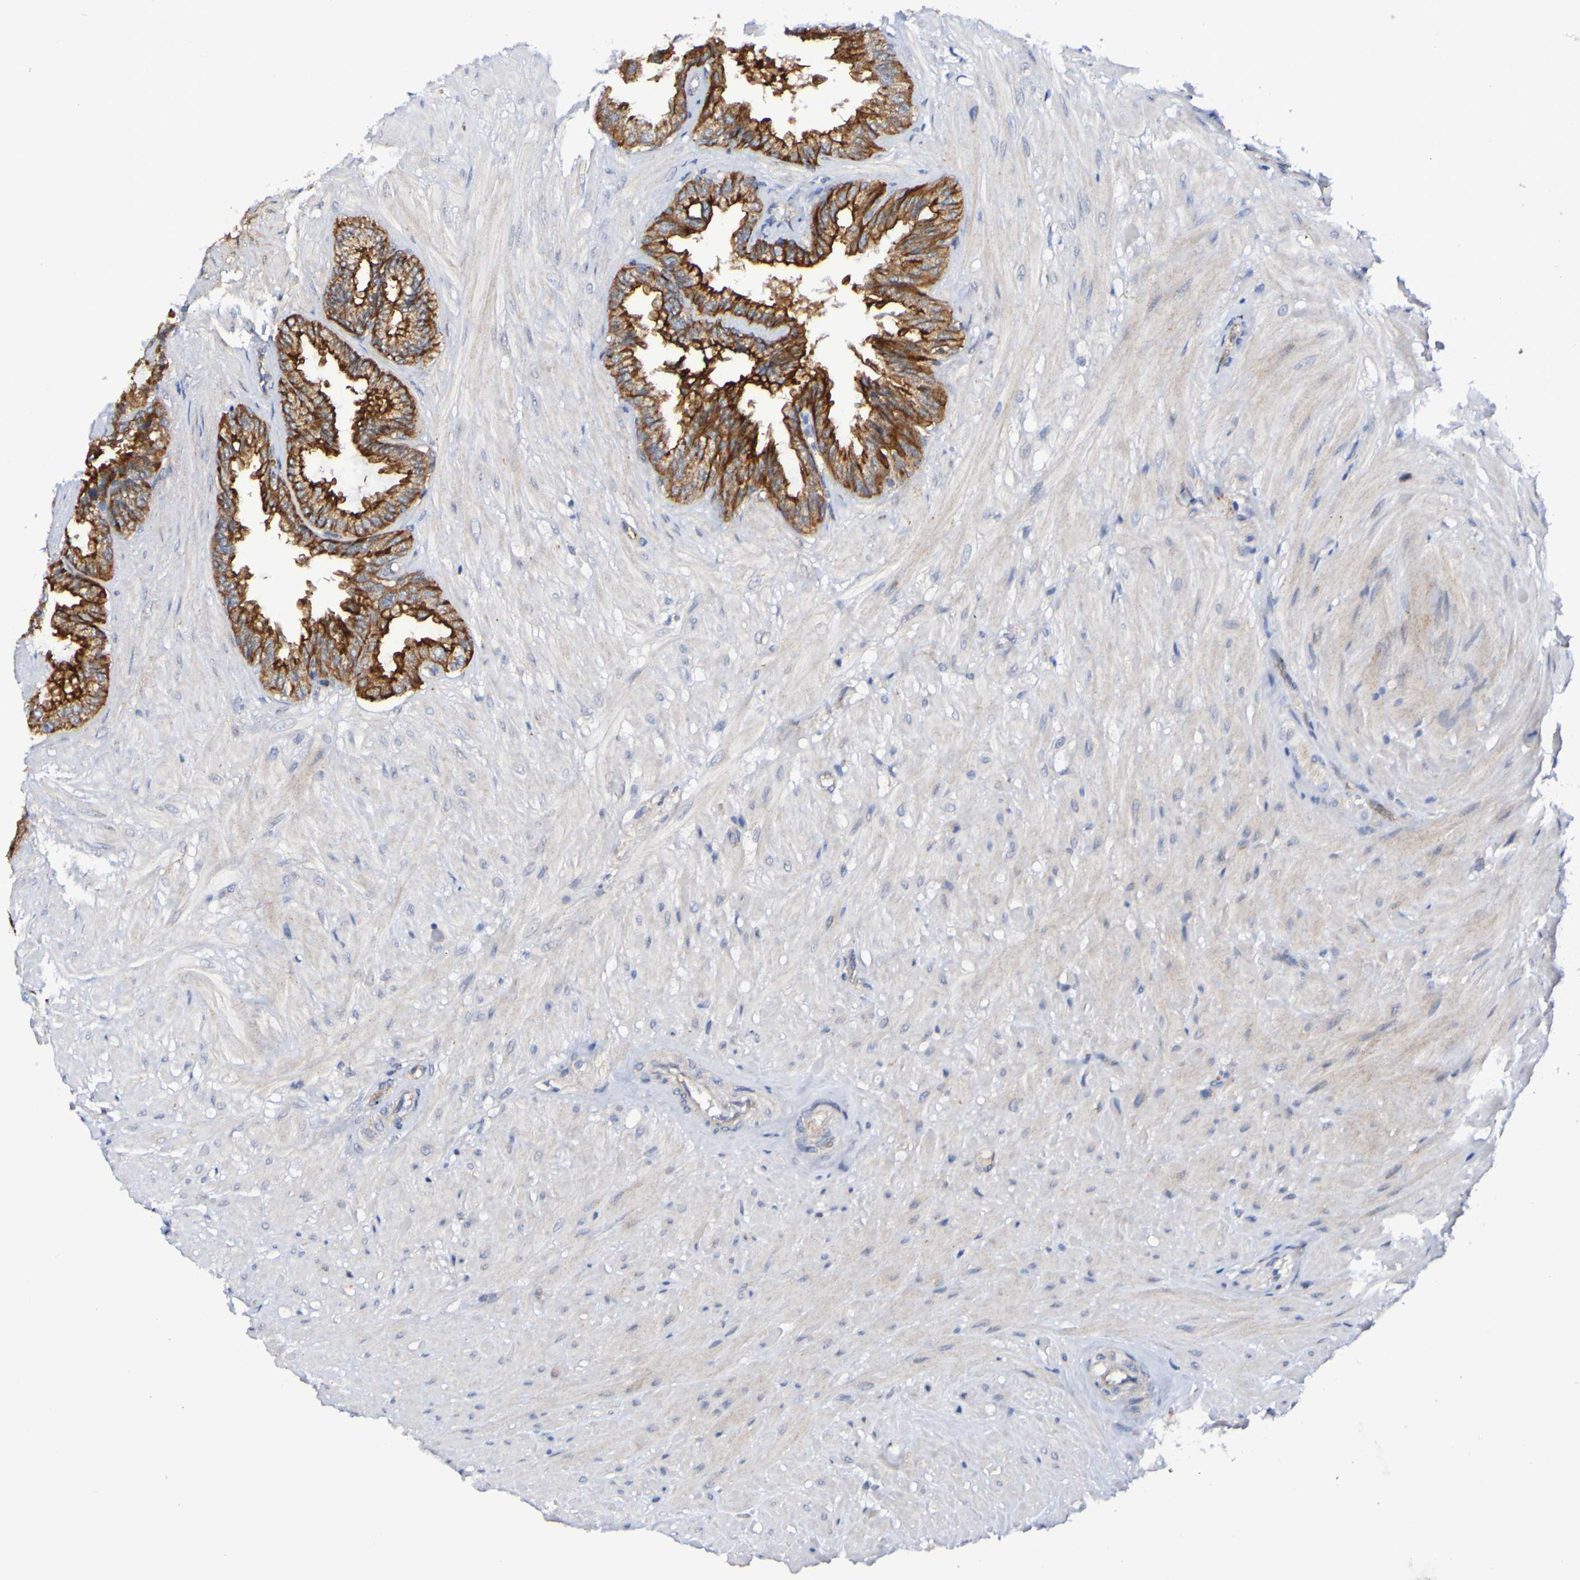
{"staining": {"intensity": "strong", "quantity": ">75%", "location": "cytoplasmic/membranous"}, "tissue": "seminal vesicle", "cell_type": "Glandular cells", "image_type": "normal", "snomed": [{"axis": "morphology", "description": "Normal tissue, NOS"}, {"axis": "topography", "description": "Seminal veicle"}], "caption": "Protein staining of unremarkable seminal vesicle exhibits strong cytoplasmic/membranous staining in about >75% of glandular cells. The protein is stained brown, and the nuclei are stained in blue (DAB IHC with brightfield microscopy, high magnification).", "gene": "GJB1", "patient": {"sex": "male", "age": 46}}